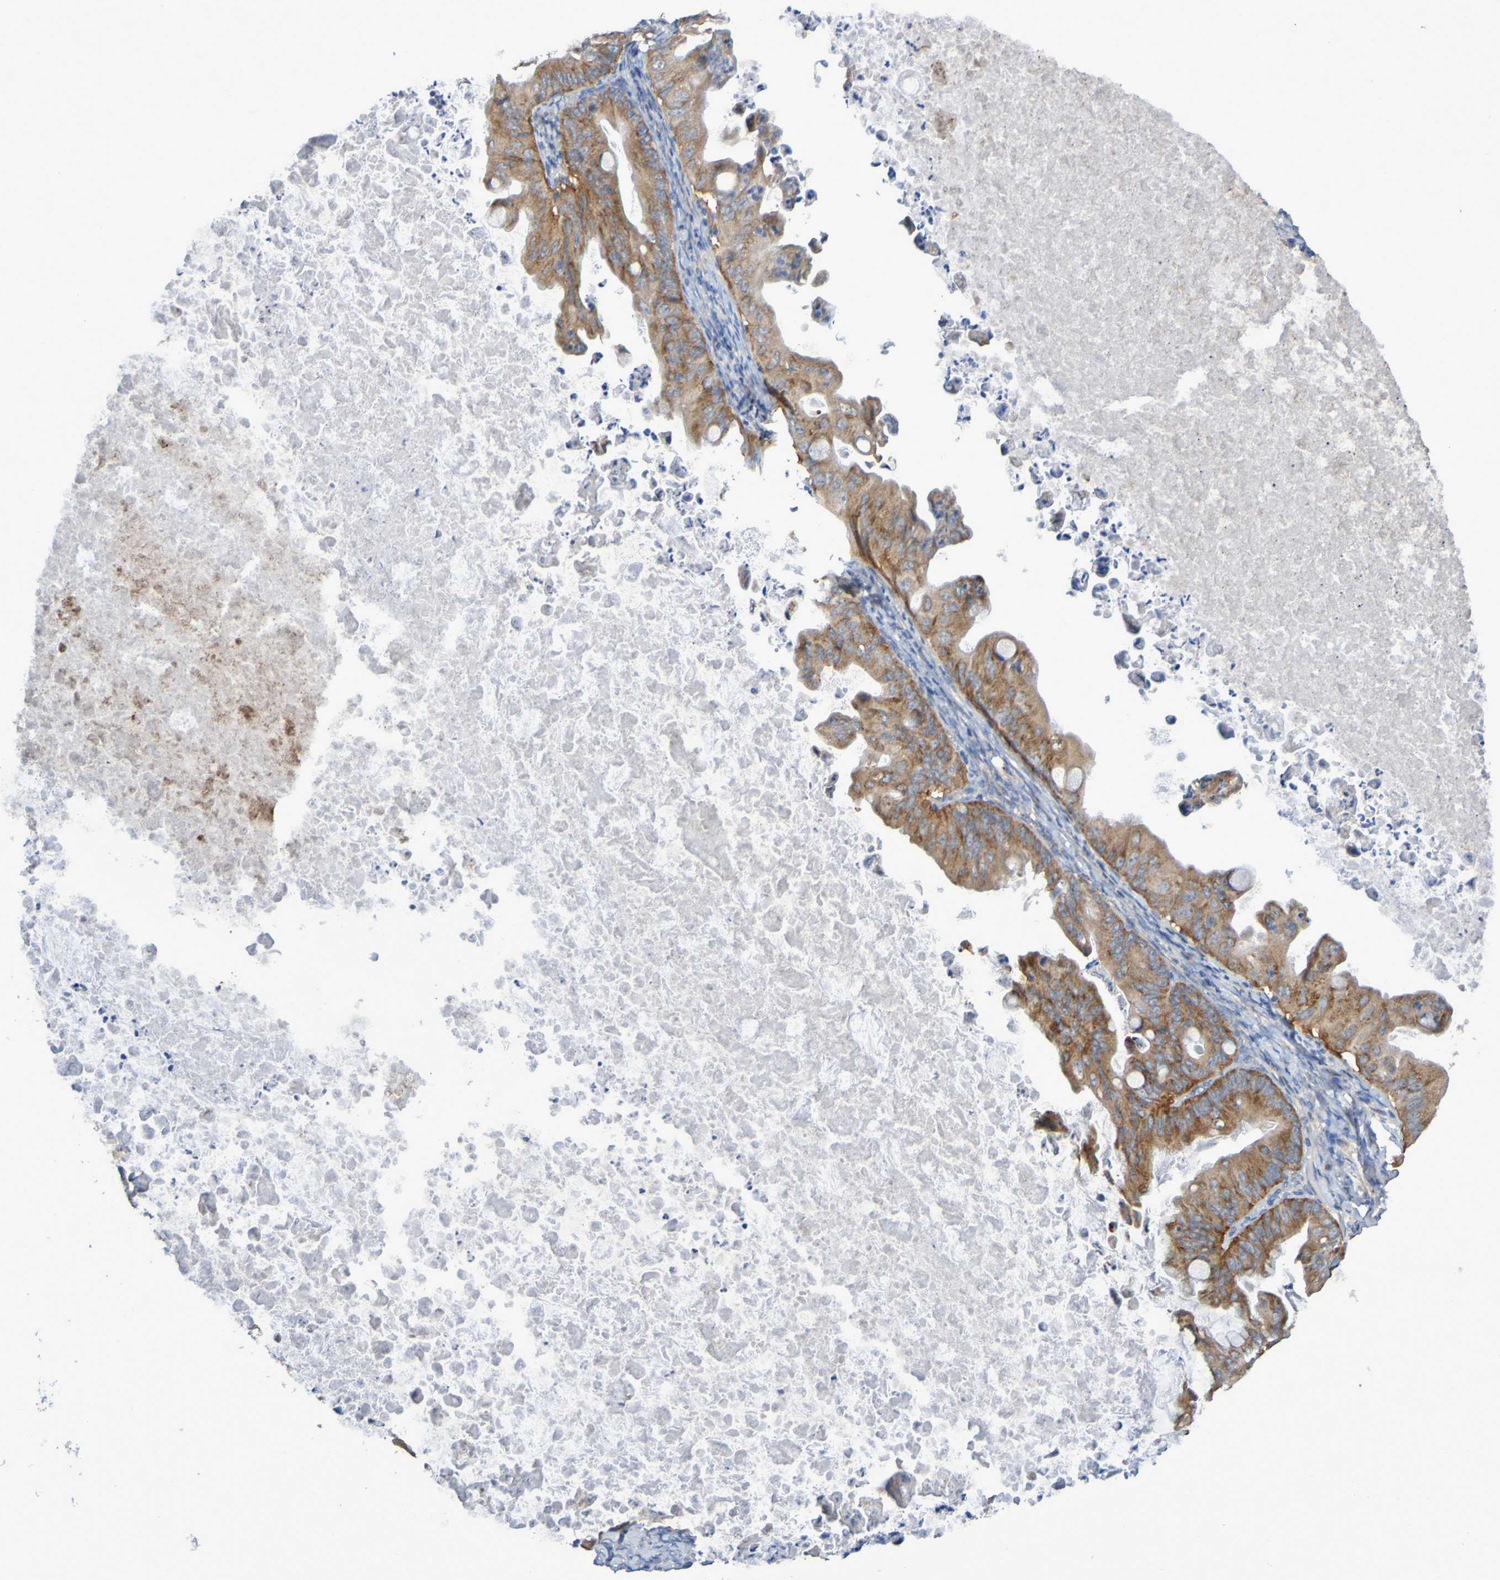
{"staining": {"intensity": "strong", "quantity": ">75%", "location": "cytoplasmic/membranous"}, "tissue": "ovarian cancer", "cell_type": "Tumor cells", "image_type": "cancer", "snomed": [{"axis": "morphology", "description": "Cystadenocarcinoma, mucinous, NOS"}, {"axis": "topography", "description": "Ovary"}], "caption": "Ovarian cancer stained with a brown dye exhibits strong cytoplasmic/membranous positive staining in about >75% of tumor cells.", "gene": "LMBRD2", "patient": {"sex": "female", "age": 37}}